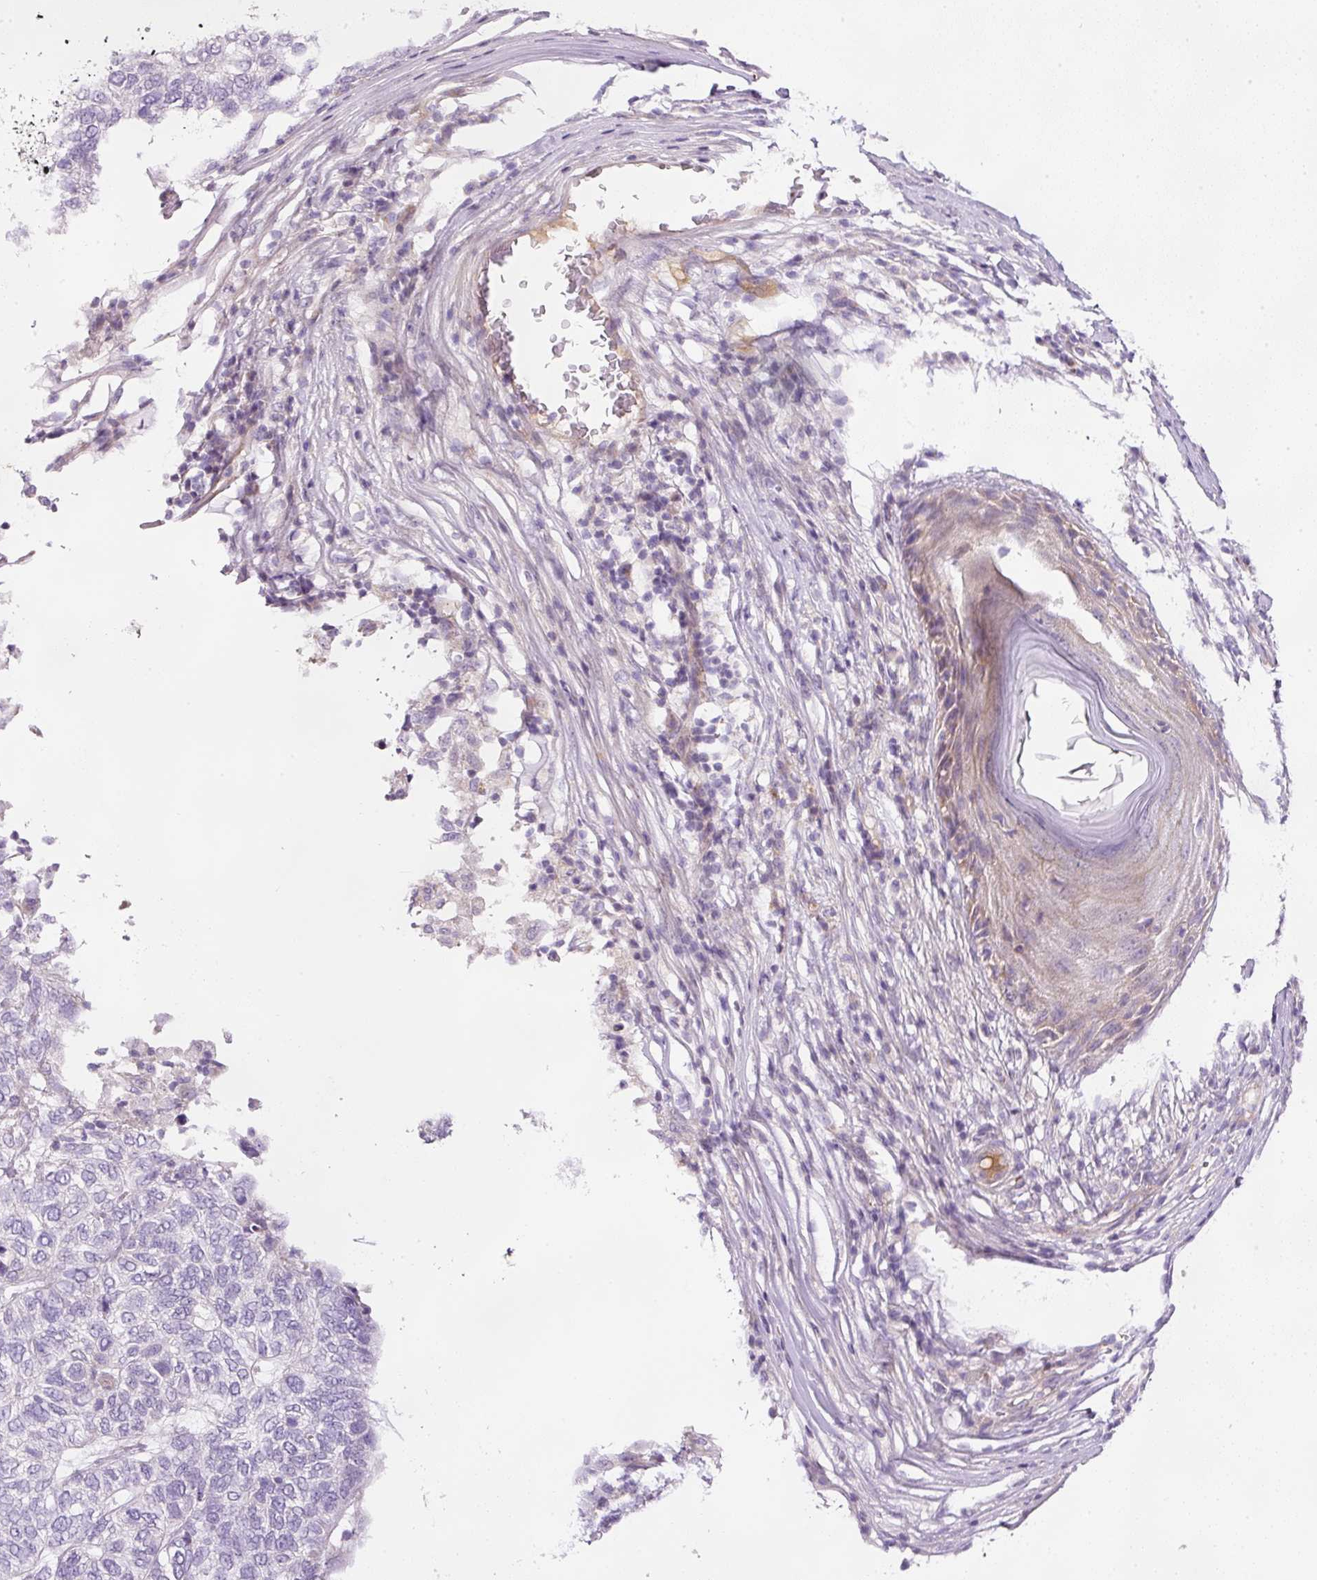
{"staining": {"intensity": "negative", "quantity": "none", "location": "none"}, "tissue": "skin cancer", "cell_type": "Tumor cells", "image_type": "cancer", "snomed": [{"axis": "morphology", "description": "Basal cell carcinoma"}, {"axis": "topography", "description": "Skin"}], "caption": "An image of human basal cell carcinoma (skin) is negative for staining in tumor cells.", "gene": "KPNA5", "patient": {"sex": "female", "age": 65}}